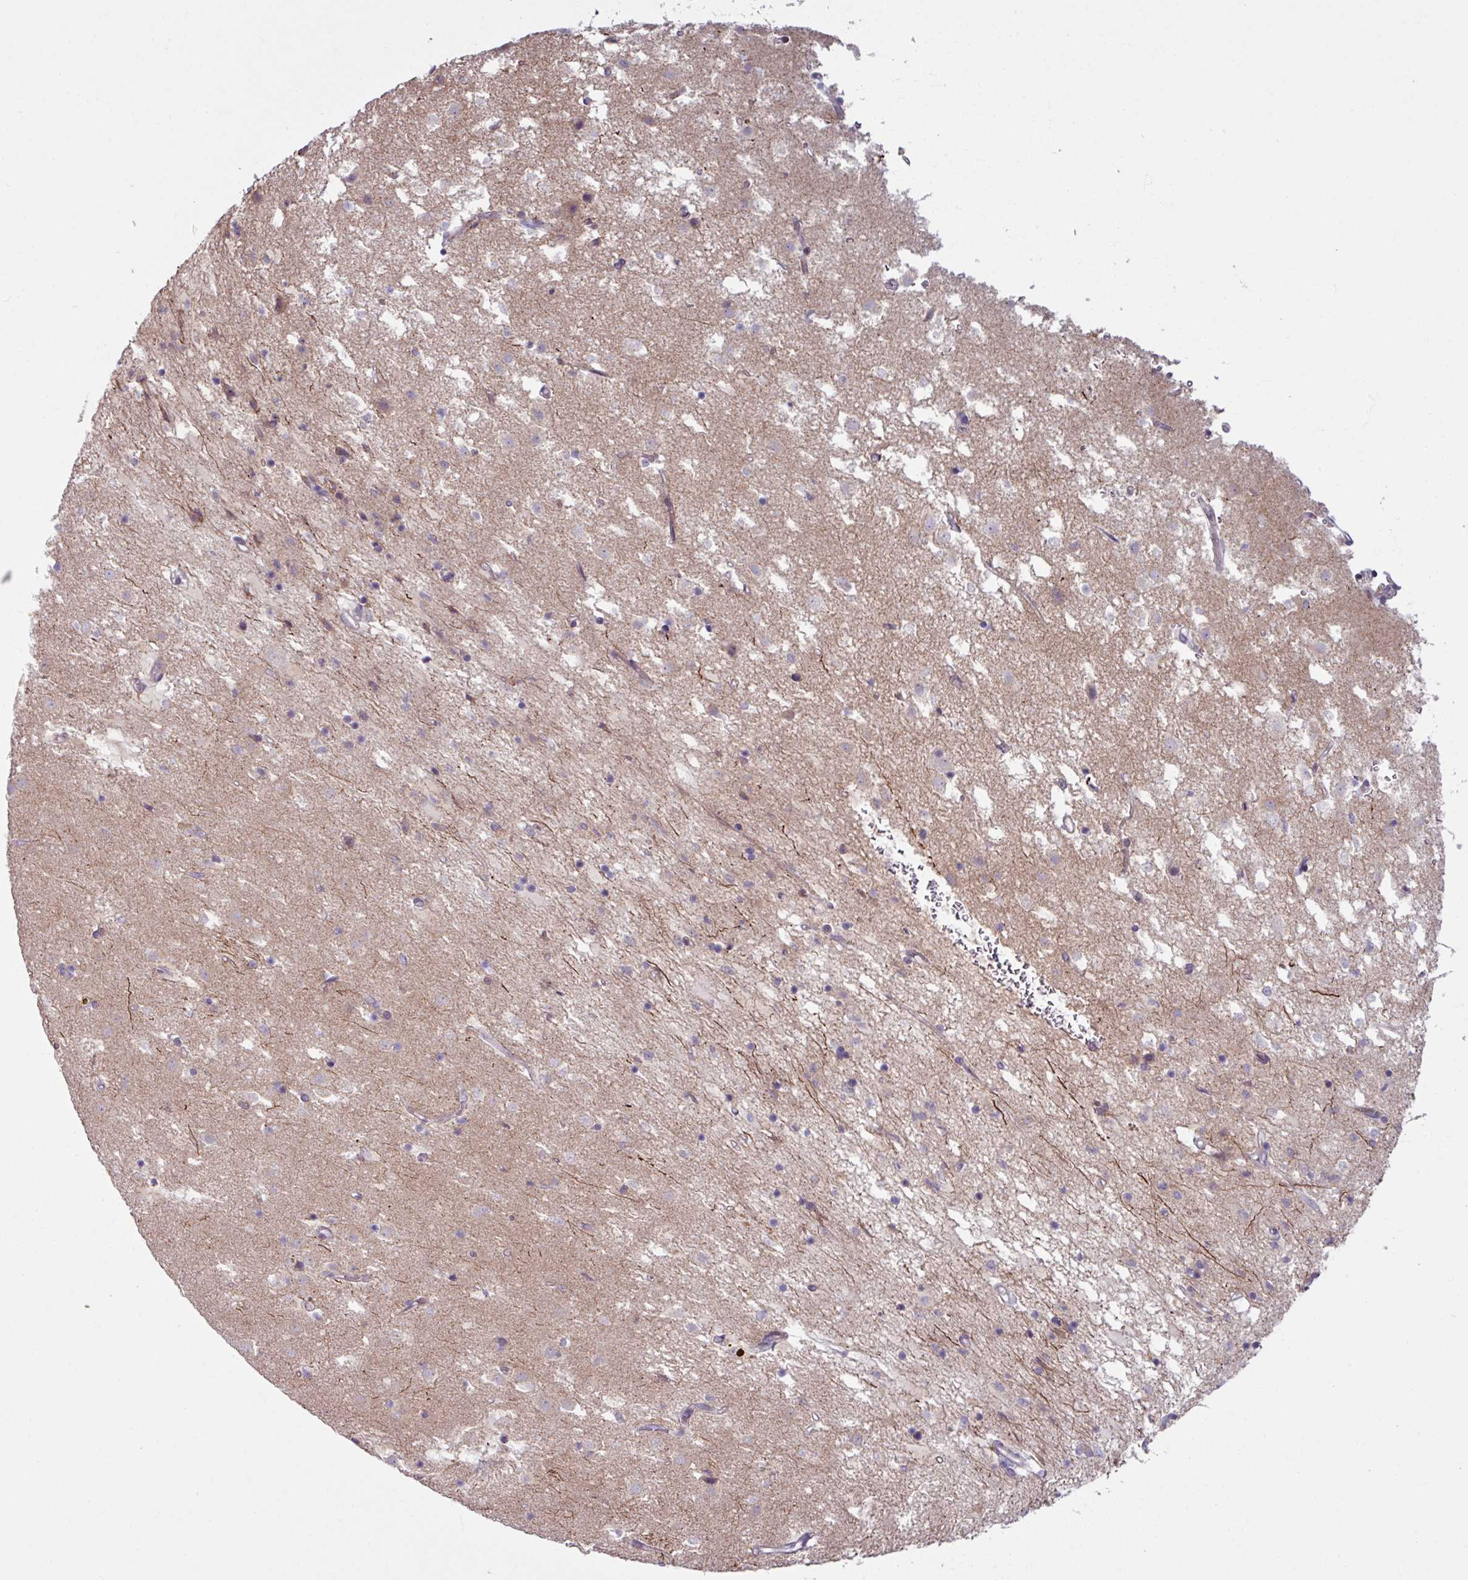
{"staining": {"intensity": "negative", "quantity": "none", "location": "none"}, "tissue": "caudate", "cell_type": "Glial cells", "image_type": "normal", "snomed": [{"axis": "morphology", "description": "Normal tissue, NOS"}, {"axis": "topography", "description": "Lateral ventricle wall"}], "caption": "Immunohistochemistry (IHC) histopathology image of unremarkable human caudate stained for a protein (brown), which shows no positivity in glial cells.", "gene": "OGFOD3", "patient": {"sex": "male", "age": 58}}